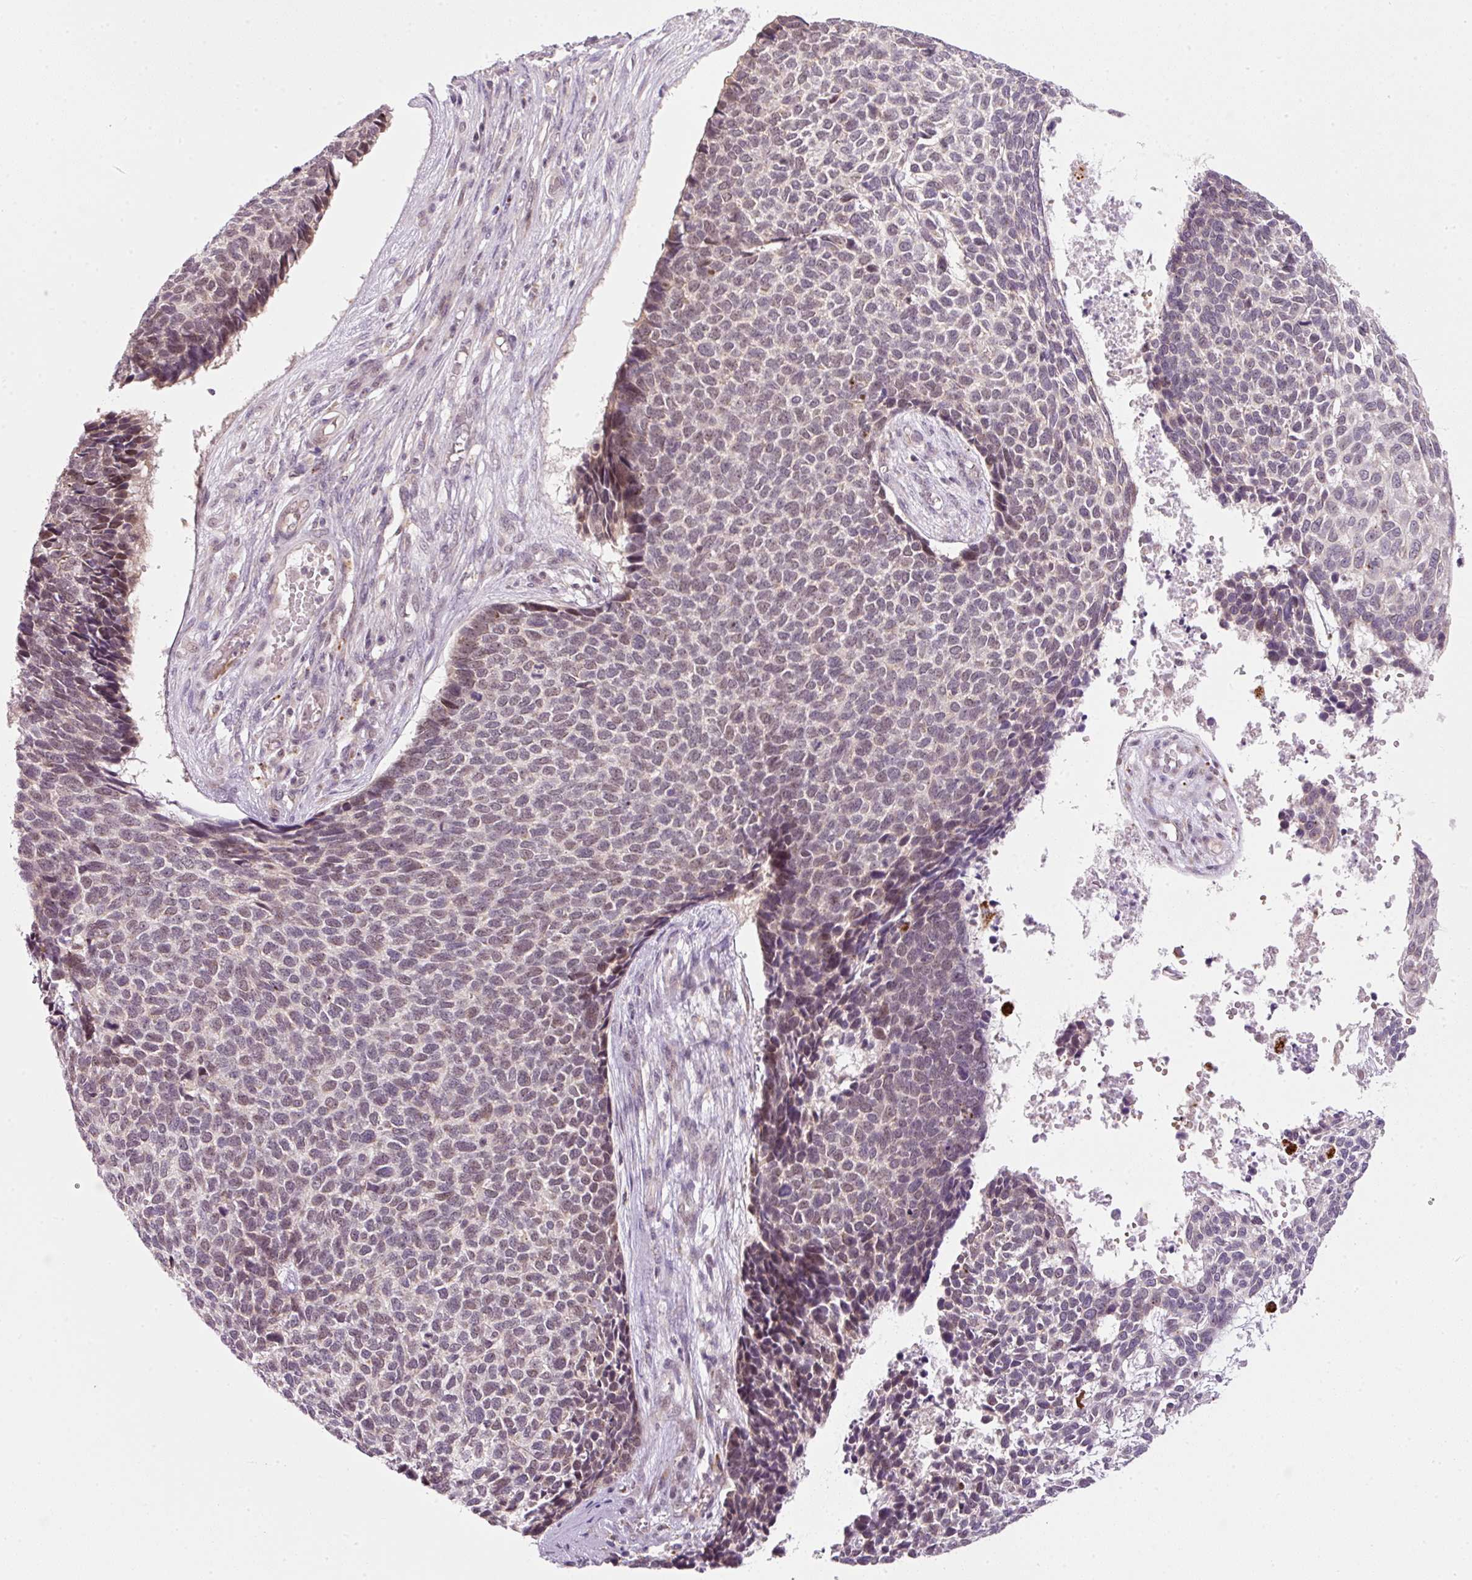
{"staining": {"intensity": "weak", "quantity": "25%-75%", "location": "cytoplasmic/membranous"}, "tissue": "skin cancer", "cell_type": "Tumor cells", "image_type": "cancer", "snomed": [{"axis": "morphology", "description": "Basal cell carcinoma"}, {"axis": "topography", "description": "Skin"}], "caption": "A brown stain highlights weak cytoplasmic/membranous positivity of a protein in skin cancer tumor cells.", "gene": "ZNF639", "patient": {"sex": "female", "age": 84}}